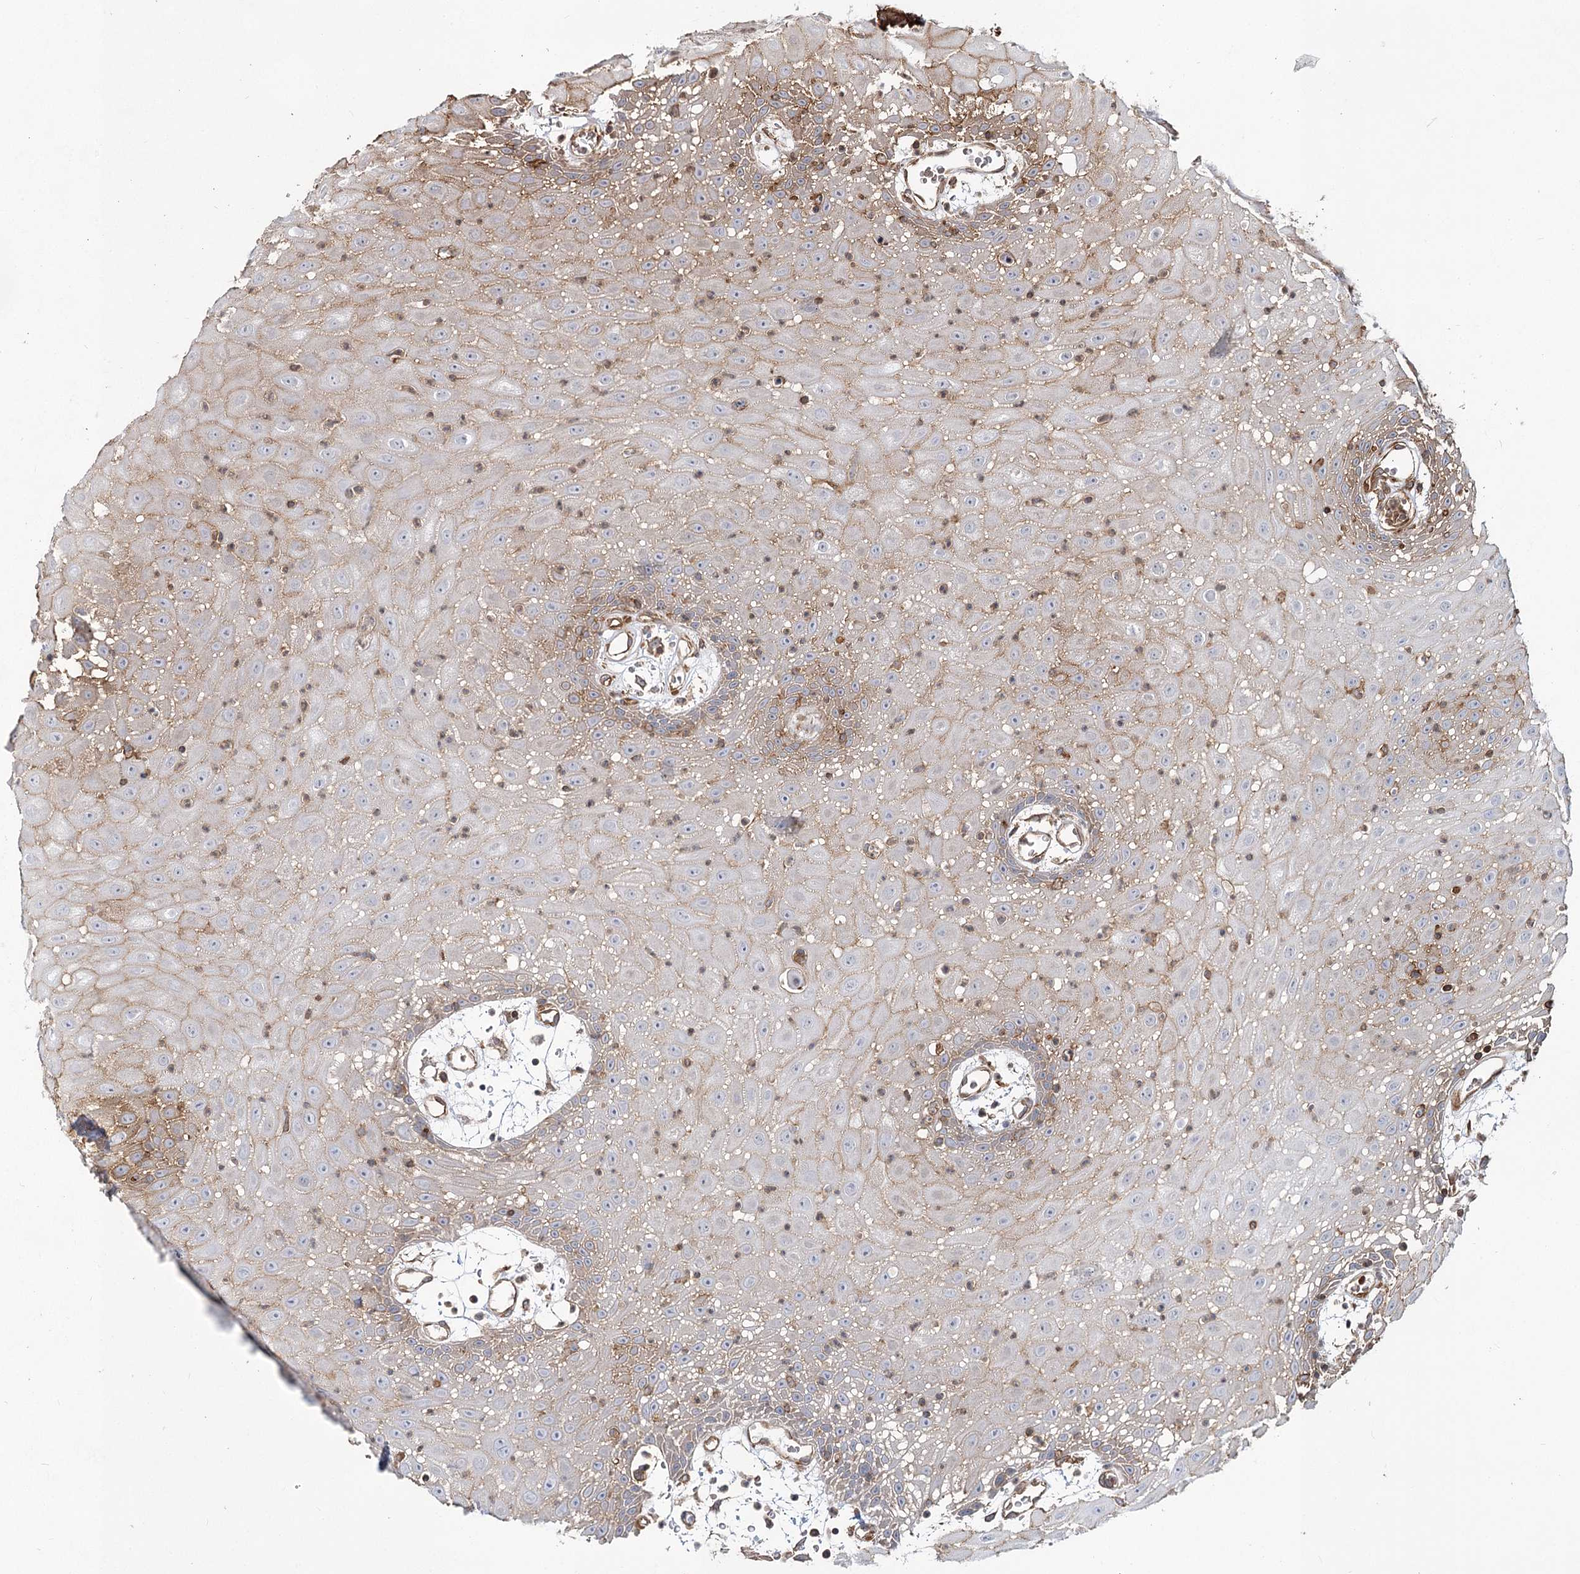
{"staining": {"intensity": "moderate", "quantity": "25%-75%", "location": "cytoplasmic/membranous"}, "tissue": "oral mucosa", "cell_type": "Squamous epithelial cells", "image_type": "normal", "snomed": [{"axis": "morphology", "description": "Normal tissue, NOS"}, {"axis": "topography", "description": "Skeletal muscle"}, {"axis": "topography", "description": "Oral tissue"}, {"axis": "topography", "description": "Salivary gland"}, {"axis": "topography", "description": "Peripheral nerve tissue"}], "caption": "Squamous epithelial cells reveal medium levels of moderate cytoplasmic/membranous staining in about 25%-75% of cells in unremarkable human oral mucosa. Nuclei are stained in blue.", "gene": "IQSEC1", "patient": {"sex": "male", "age": 54}}